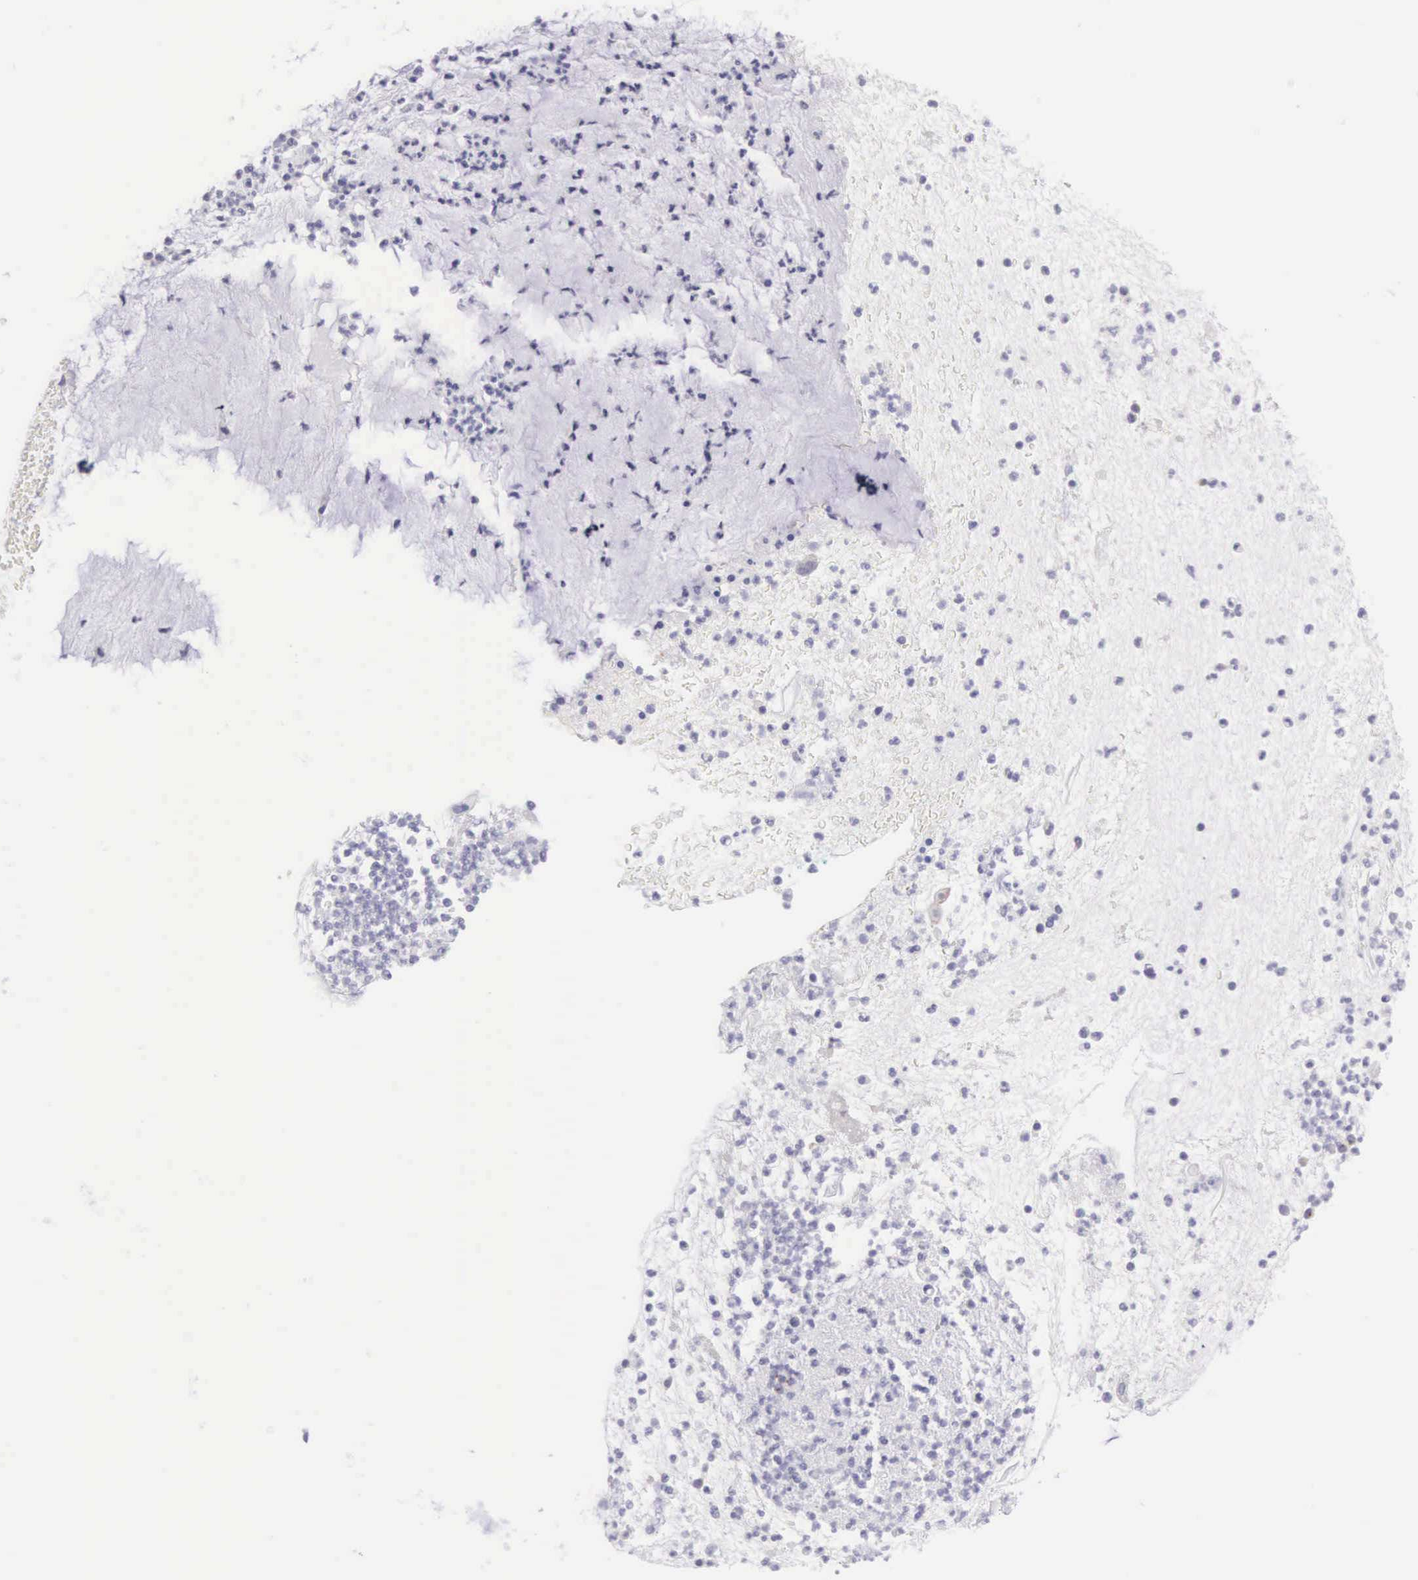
{"staining": {"intensity": "weak", "quantity": "<25%", "location": "cytoplasmic/membranous"}, "tissue": "cervical cancer", "cell_type": "Tumor cells", "image_type": "cancer", "snomed": [{"axis": "morphology", "description": "Adenocarcinoma, NOS"}, {"axis": "topography", "description": "Cervix"}], "caption": "DAB (3,3'-diaminobenzidine) immunohistochemical staining of cervical cancer (adenocarcinoma) reveals no significant staining in tumor cells.", "gene": "ARFGAP3", "patient": {"sex": "female", "age": 41}}